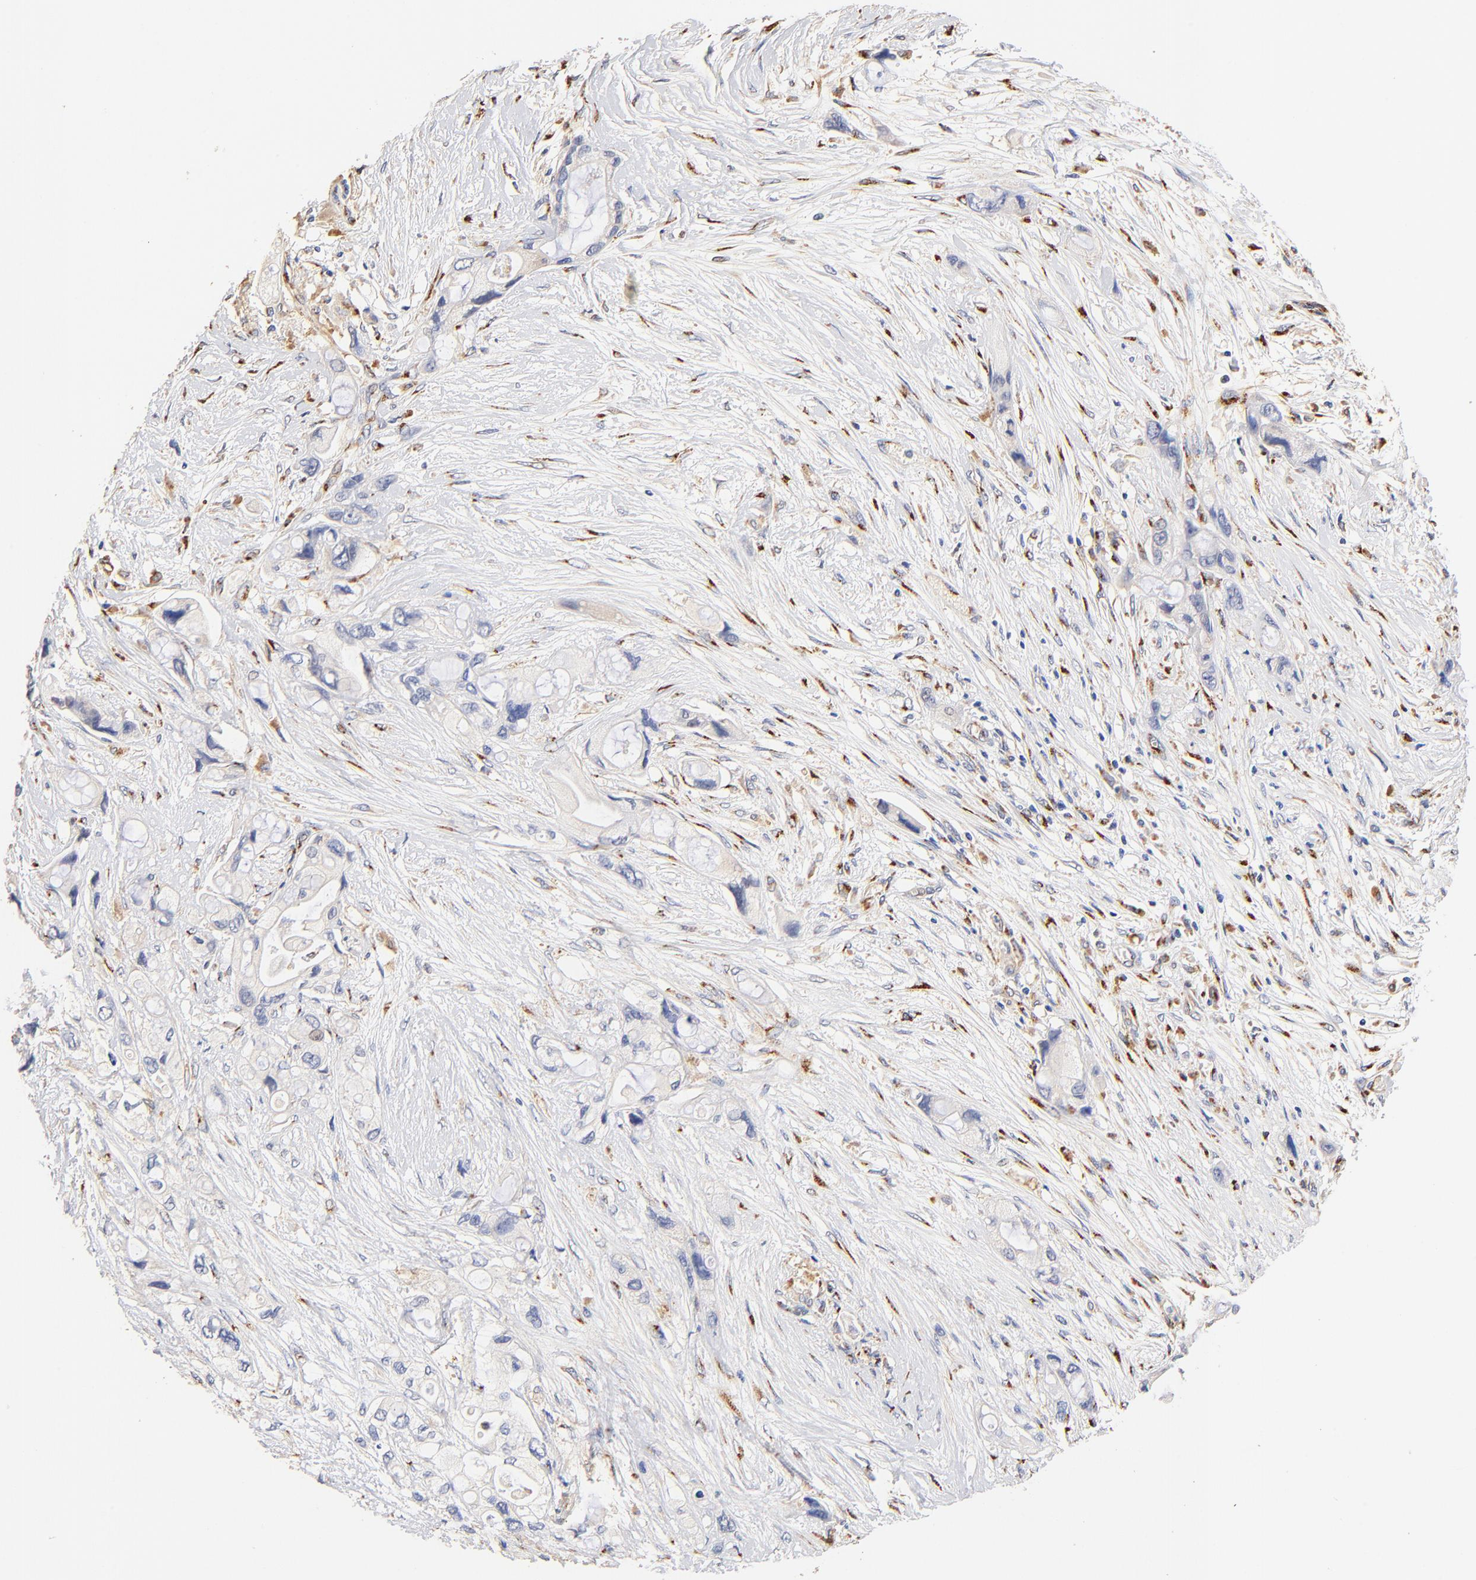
{"staining": {"intensity": "negative", "quantity": "none", "location": "none"}, "tissue": "pancreatic cancer", "cell_type": "Tumor cells", "image_type": "cancer", "snomed": [{"axis": "morphology", "description": "Adenocarcinoma, NOS"}, {"axis": "topography", "description": "Pancreas"}], "caption": "Micrograph shows no significant protein staining in tumor cells of pancreatic cancer (adenocarcinoma).", "gene": "FMNL3", "patient": {"sex": "female", "age": 59}}